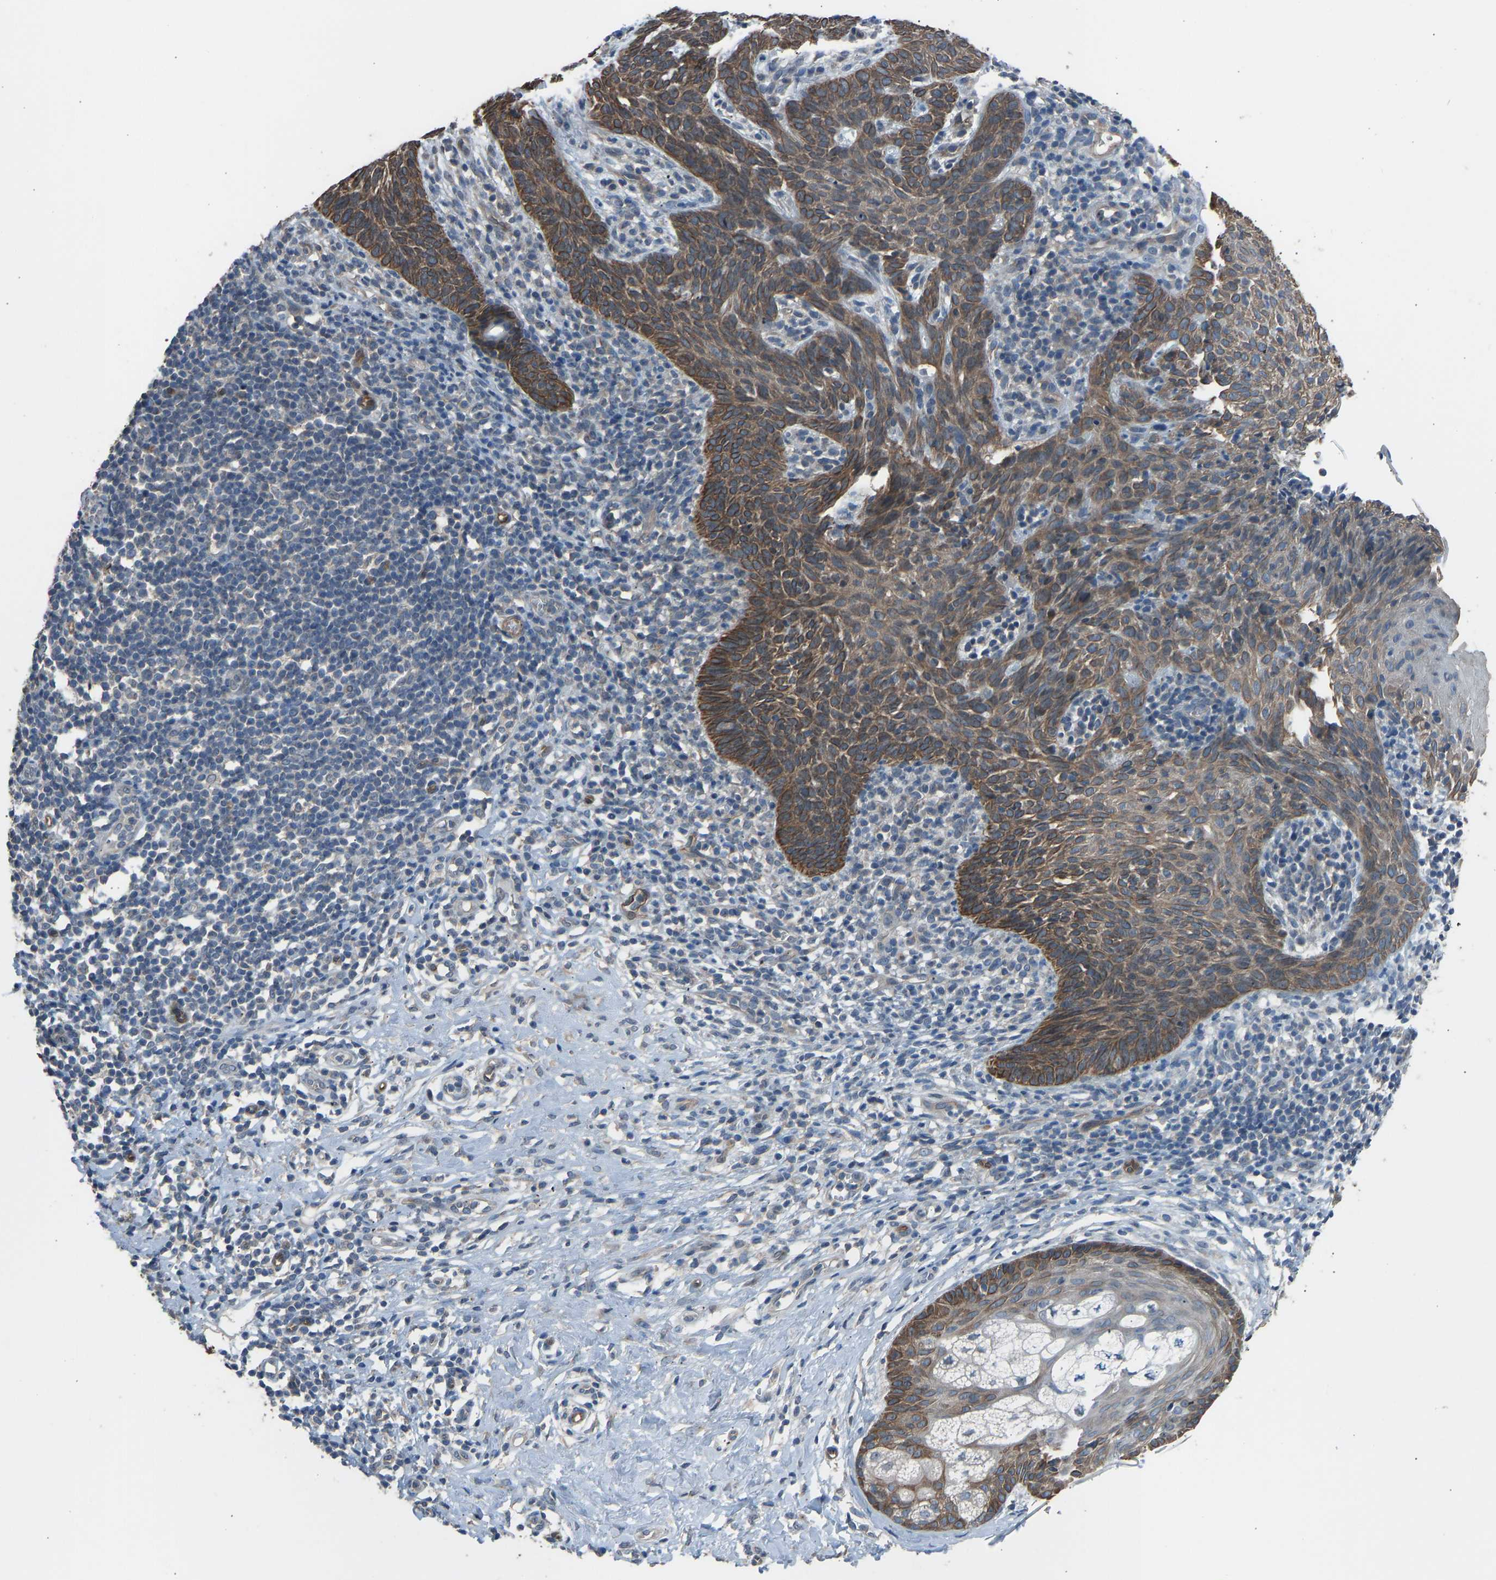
{"staining": {"intensity": "moderate", "quantity": ">75%", "location": "cytoplasmic/membranous"}, "tissue": "skin cancer", "cell_type": "Tumor cells", "image_type": "cancer", "snomed": [{"axis": "morphology", "description": "Basal cell carcinoma"}, {"axis": "topography", "description": "Skin"}], "caption": "High-power microscopy captured an immunohistochemistry histopathology image of skin basal cell carcinoma, revealing moderate cytoplasmic/membranous staining in about >75% of tumor cells. (Stains: DAB (3,3'-diaminobenzidine) in brown, nuclei in blue, Microscopy: brightfield microscopy at high magnification).", "gene": "SLC43A1", "patient": {"sex": "male", "age": 60}}